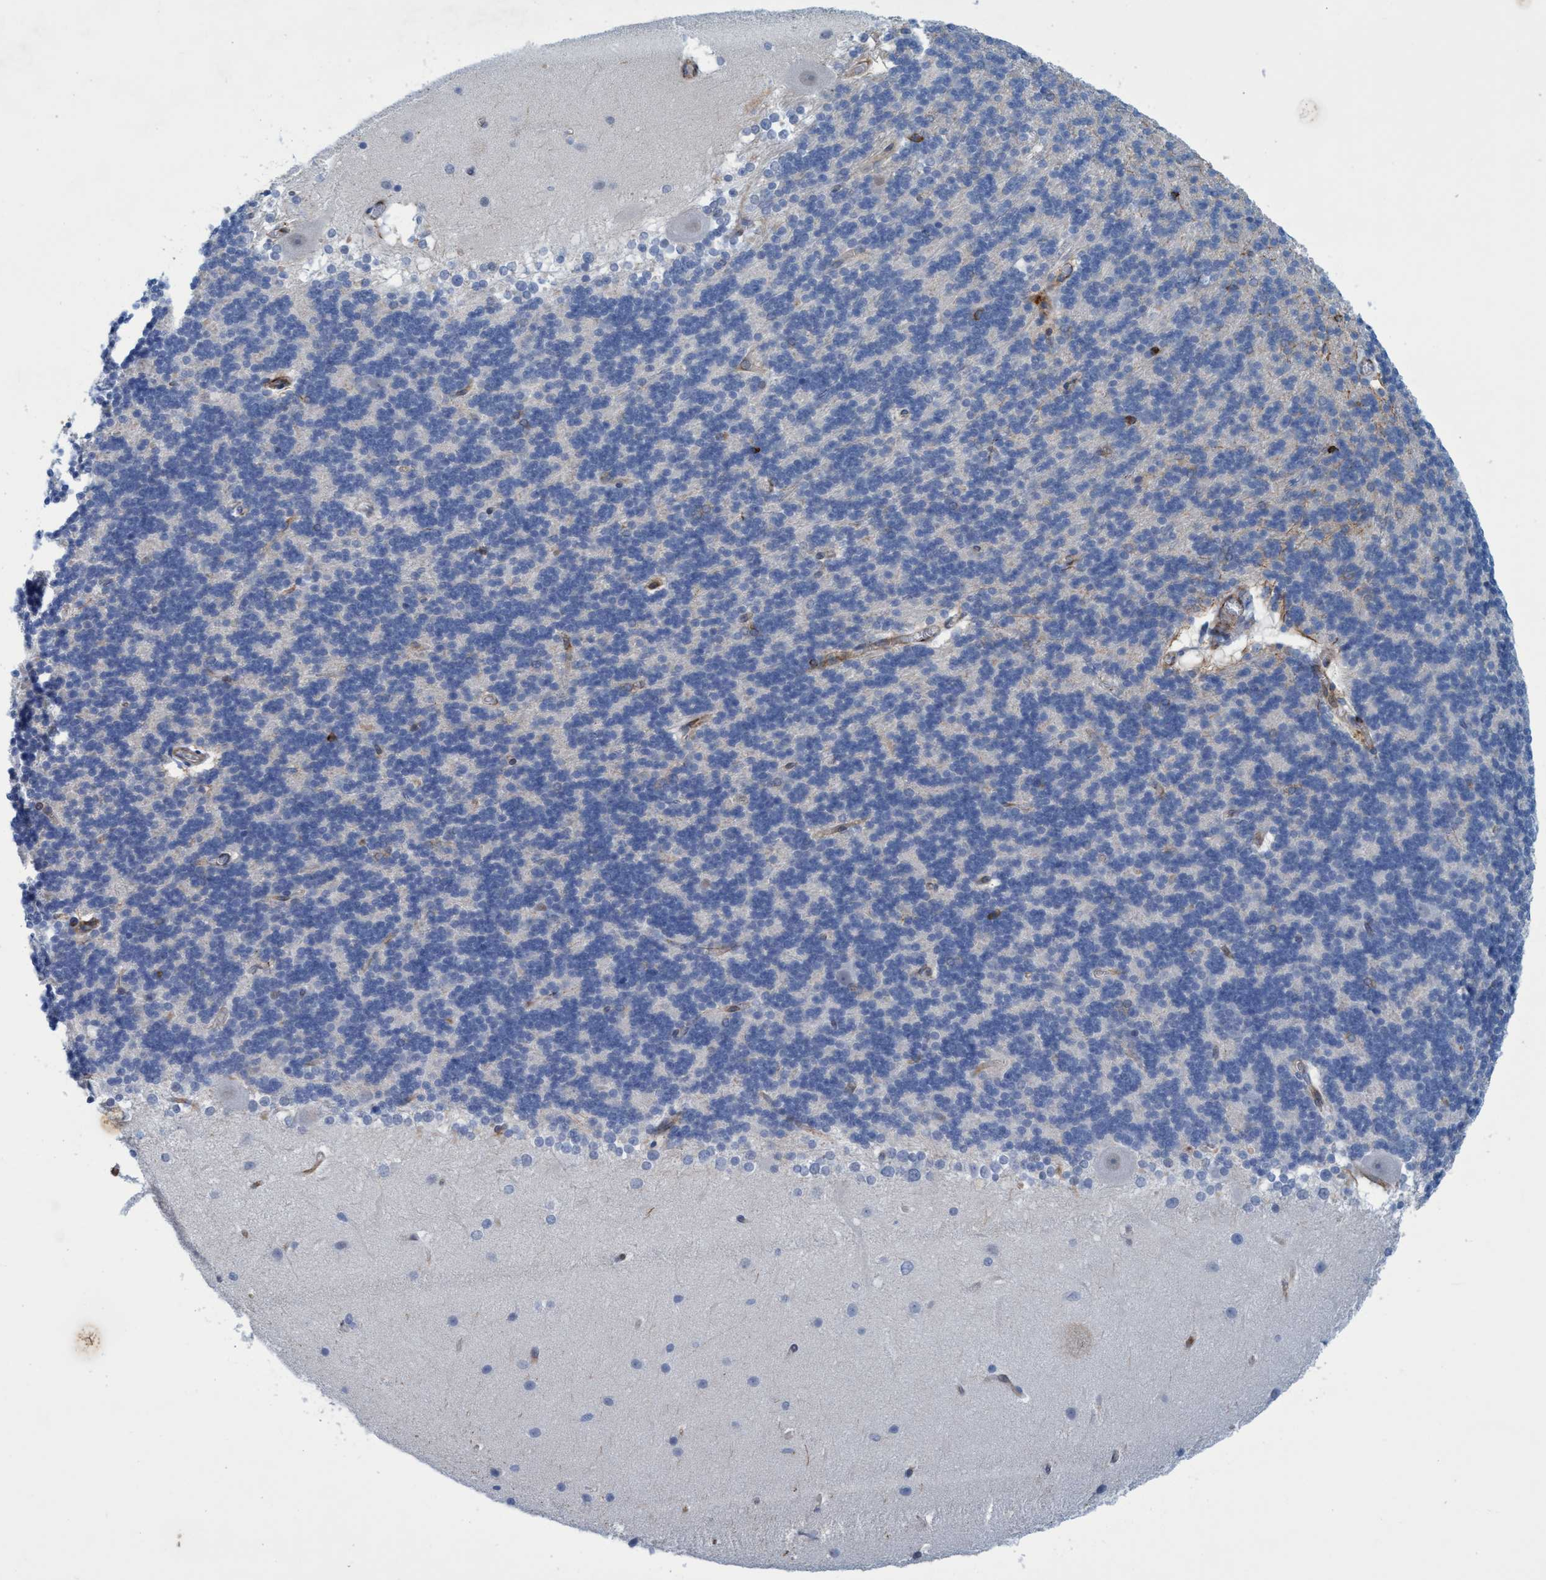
{"staining": {"intensity": "negative", "quantity": "none", "location": "none"}, "tissue": "cerebellum", "cell_type": "Cells in granular layer", "image_type": "normal", "snomed": [{"axis": "morphology", "description": "Normal tissue, NOS"}, {"axis": "topography", "description": "Cerebellum"}], "caption": "A high-resolution photomicrograph shows immunohistochemistry (IHC) staining of normal cerebellum, which exhibits no significant expression in cells in granular layer.", "gene": "SLC43A2", "patient": {"sex": "female", "age": 19}}